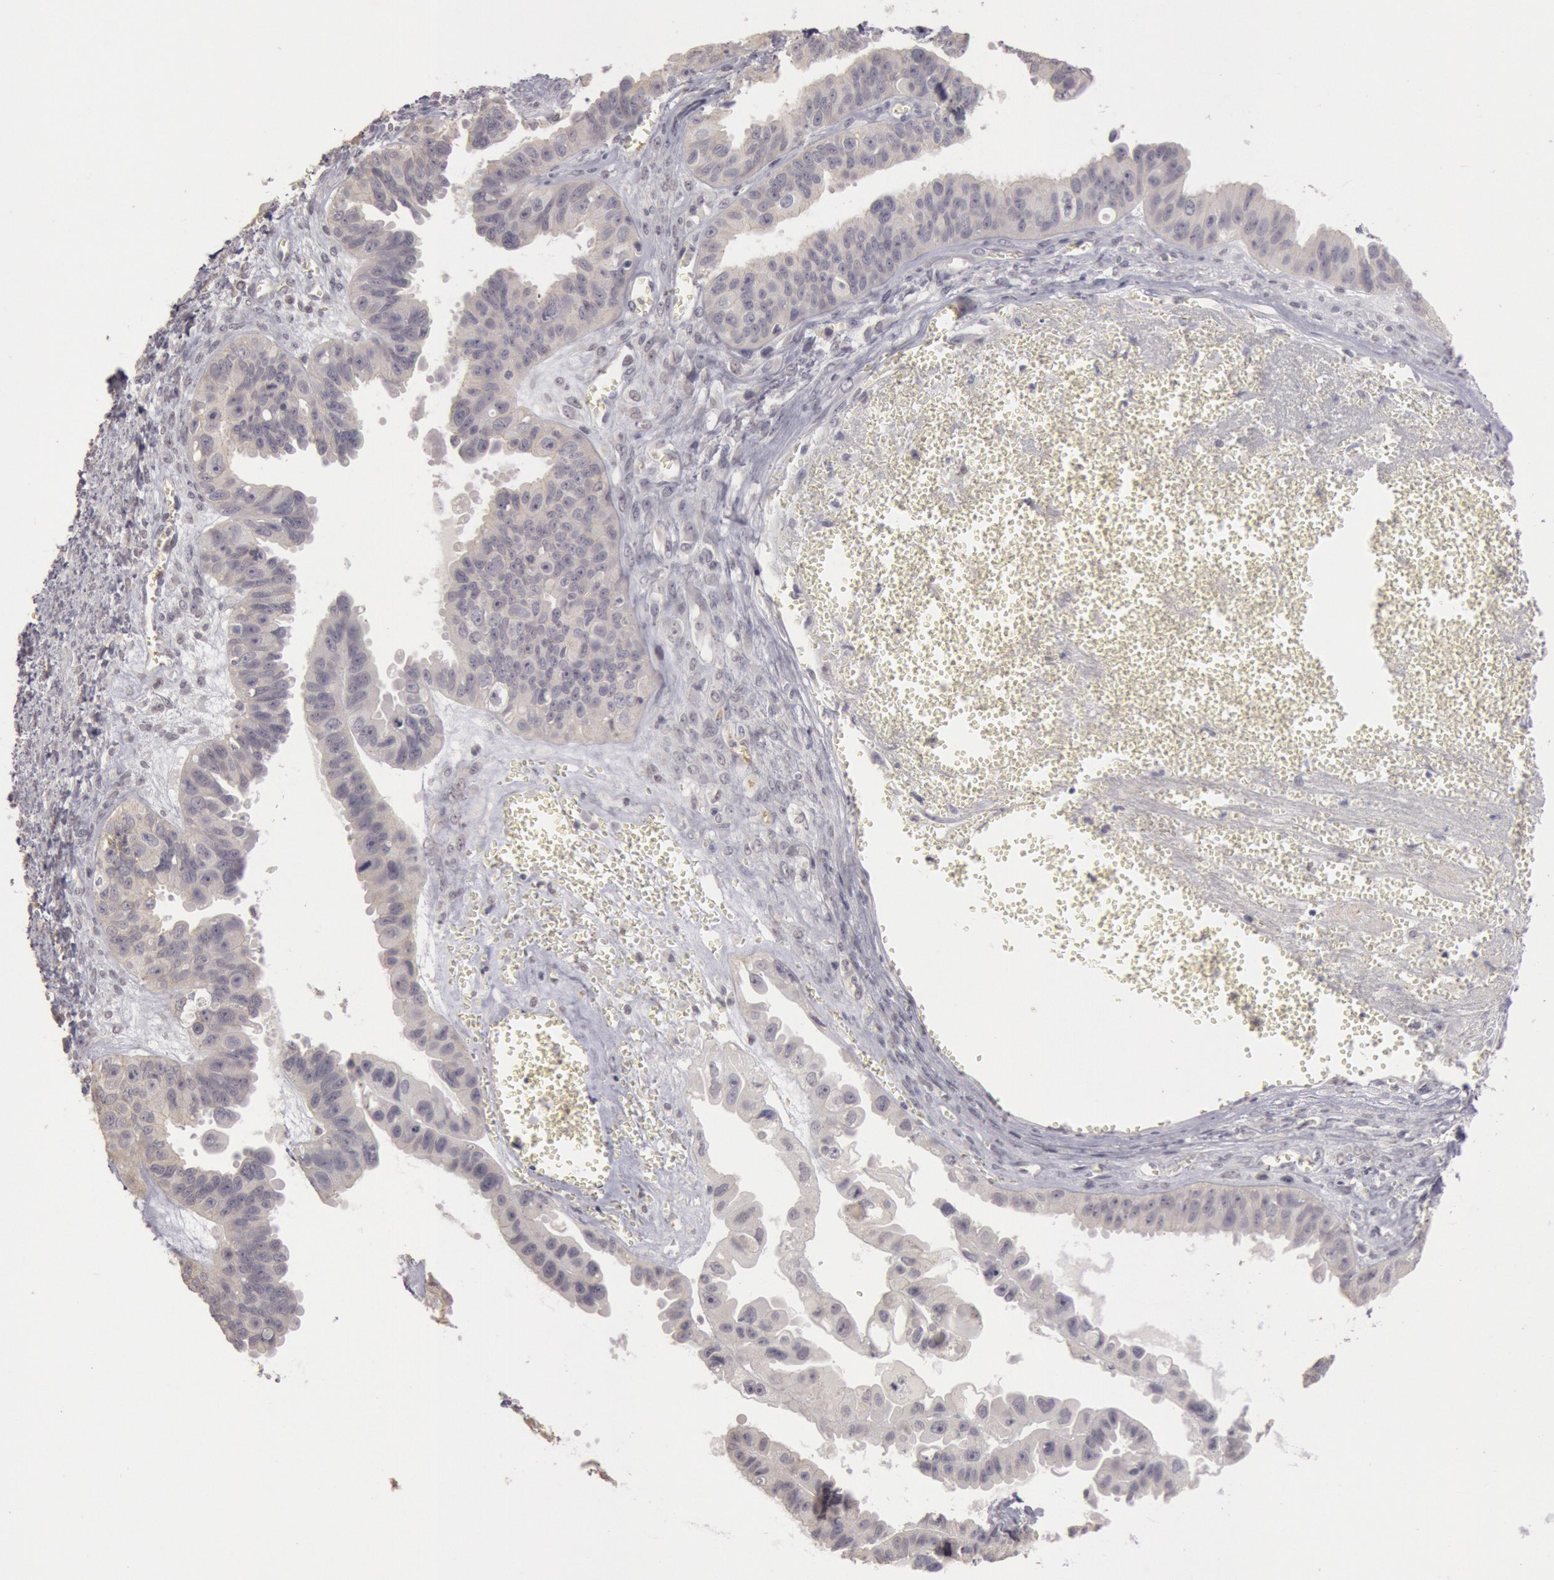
{"staining": {"intensity": "negative", "quantity": "none", "location": "none"}, "tissue": "ovarian cancer", "cell_type": "Tumor cells", "image_type": "cancer", "snomed": [{"axis": "morphology", "description": "Carcinoma, endometroid"}, {"axis": "topography", "description": "Ovary"}], "caption": "Immunohistochemical staining of ovarian cancer (endometroid carcinoma) displays no significant expression in tumor cells.", "gene": "RIMBP3C", "patient": {"sex": "female", "age": 85}}